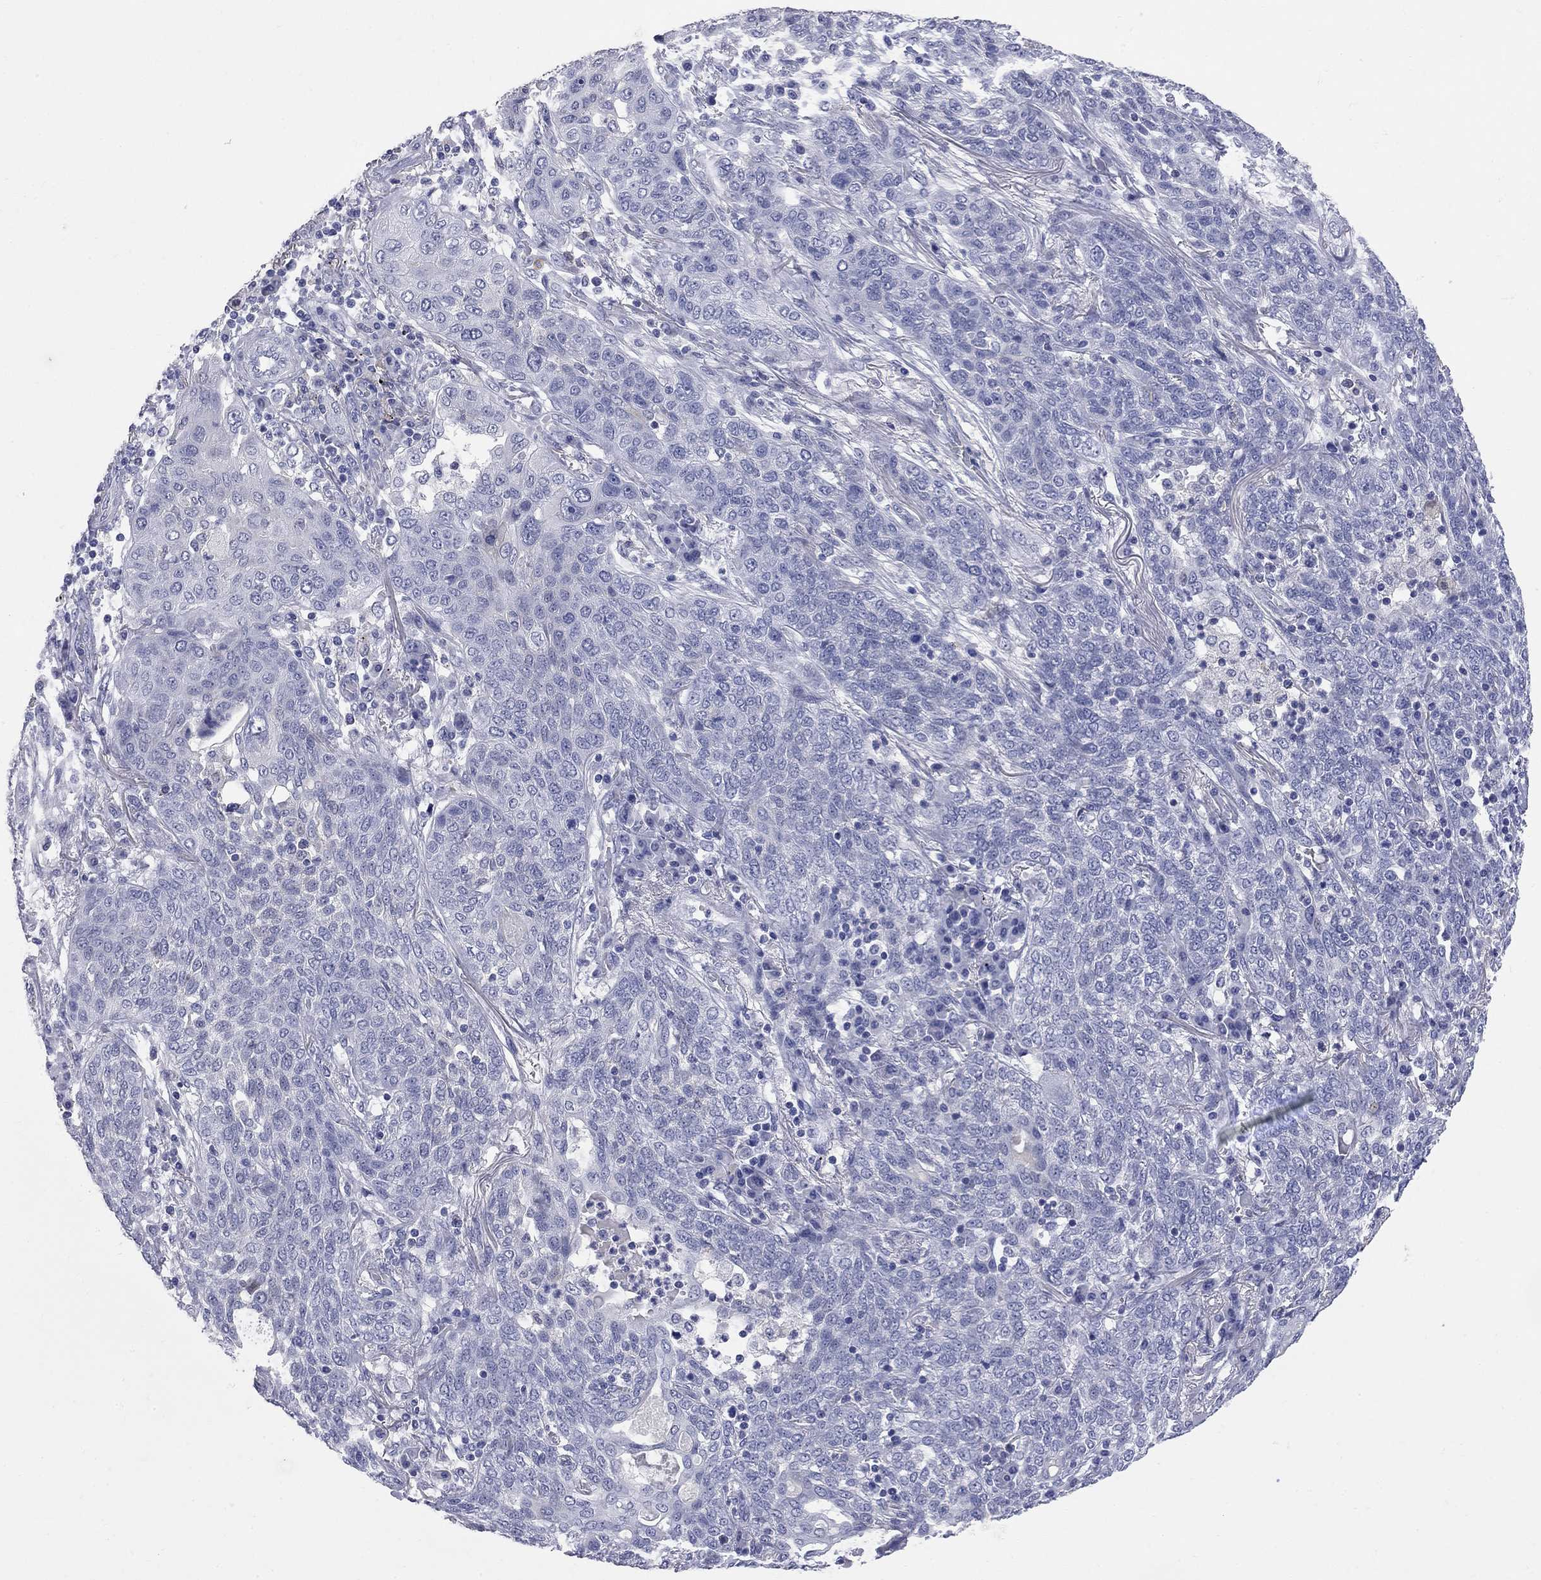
{"staining": {"intensity": "negative", "quantity": "none", "location": "none"}, "tissue": "lung cancer", "cell_type": "Tumor cells", "image_type": "cancer", "snomed": [{"axis": "morphology", "description": "Squamous cell carcinoma, NOS"}, {"axis": "topography", "description": "Lung"}], "caption": "Squamous cell carcinoma (lung) was stained to show a protein in brown. There is no significant staining in tumor cells.", "gene": "FAM221B", "patient": {"sex": "female", "age": 70}}